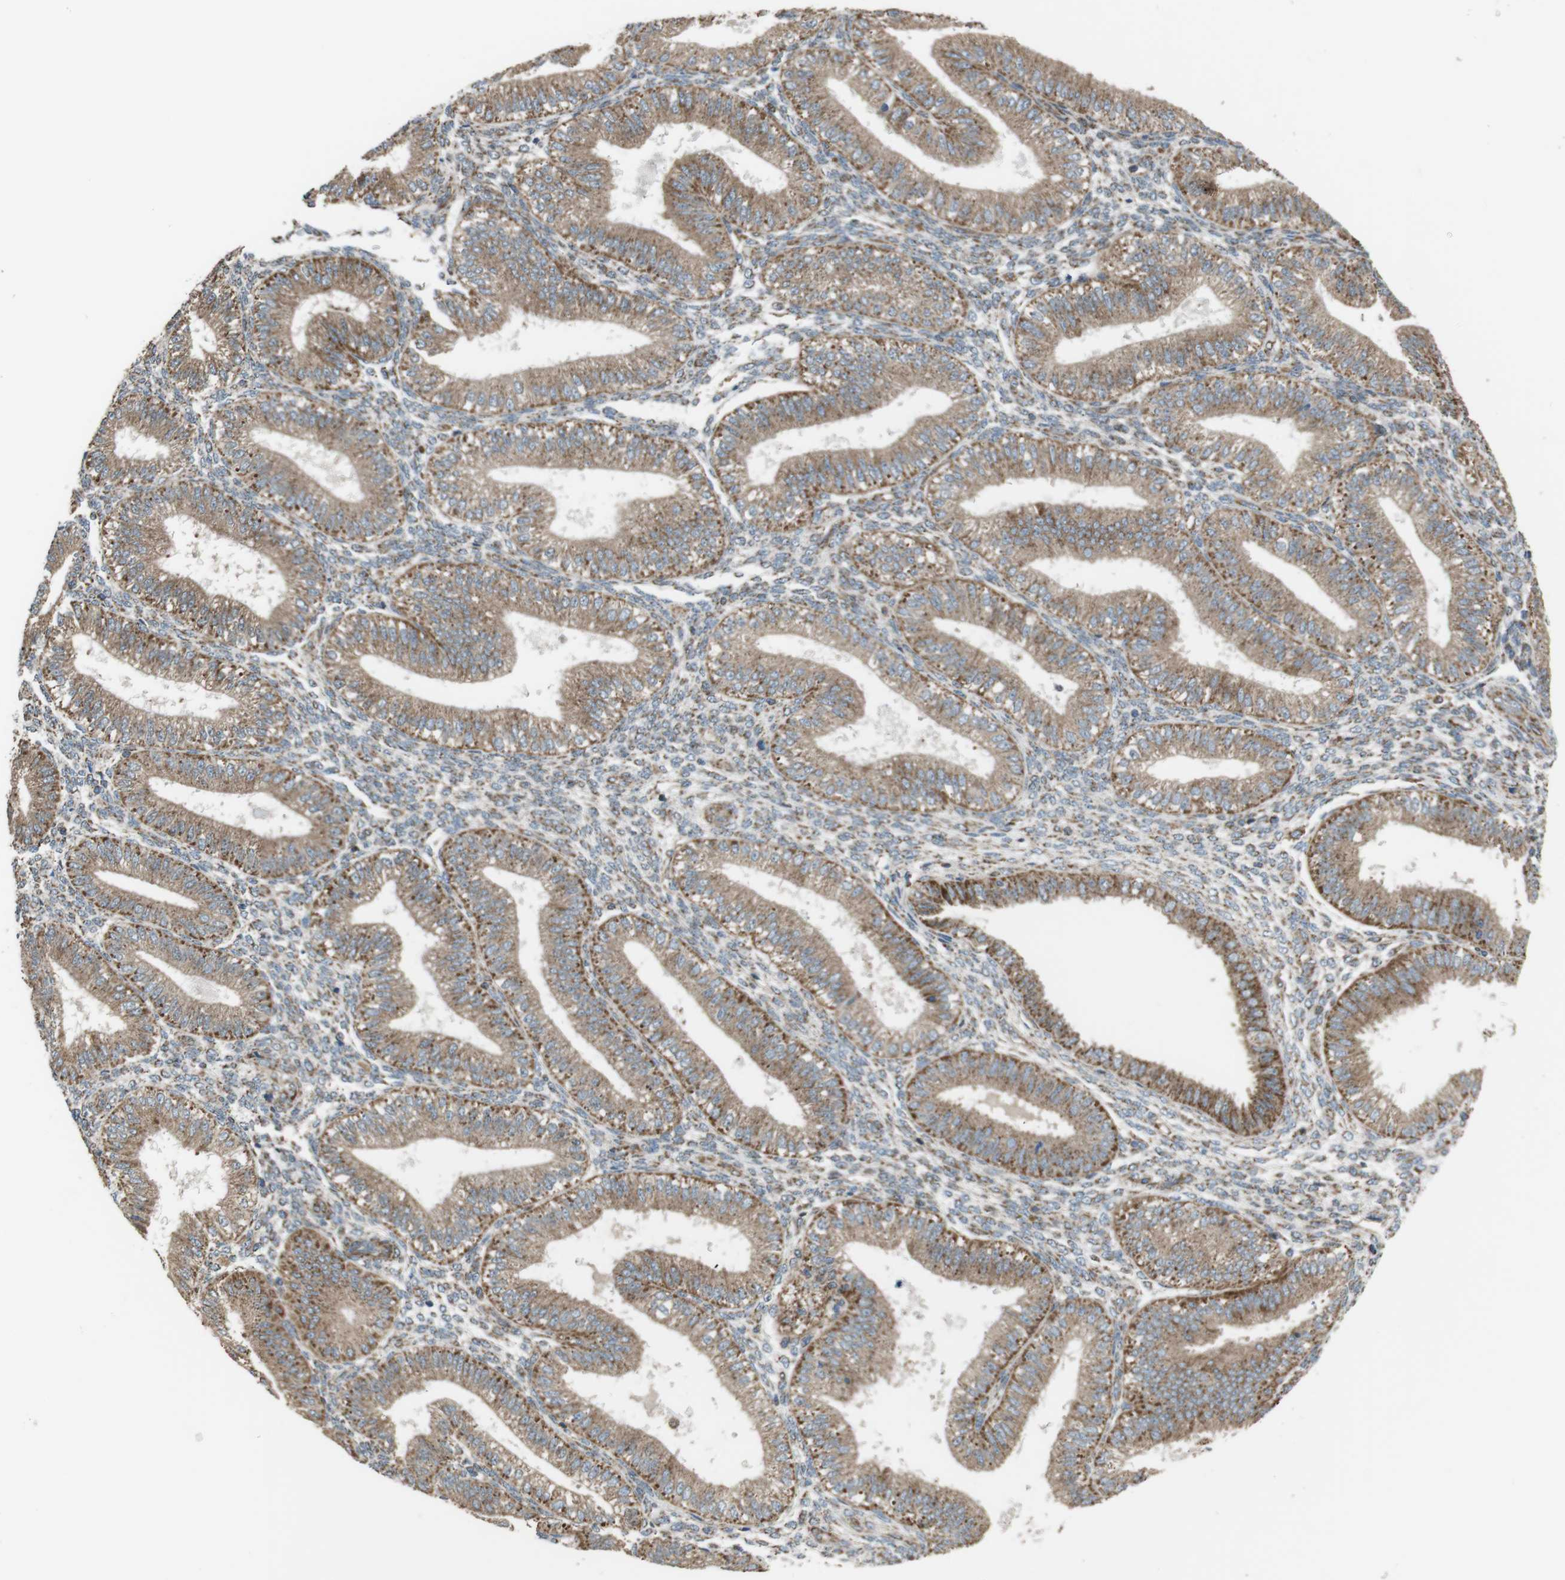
{"staining": {"intensity": "moderate", "quantity": "25%-75%", "location": "cytoplasmic/membranous"}, "tissue": "endometrium", "cell_type": "Cells in endometrial stroma", "image_type": "normal", "snomed": [{"axis": "morphology", "description": "Normal tissue, NOS"}, {"axis": "topography", "description": "Endometrium"}], "caption": "There is medium levels of moderate cytoplasmic/membranous staining in cells in endometrial stroma of normal endometrium, as demonstrated by immunohistochemical staining (brown color).", "gene": "GIMAP8", "patient": {"sex": "female", "age": 39}}